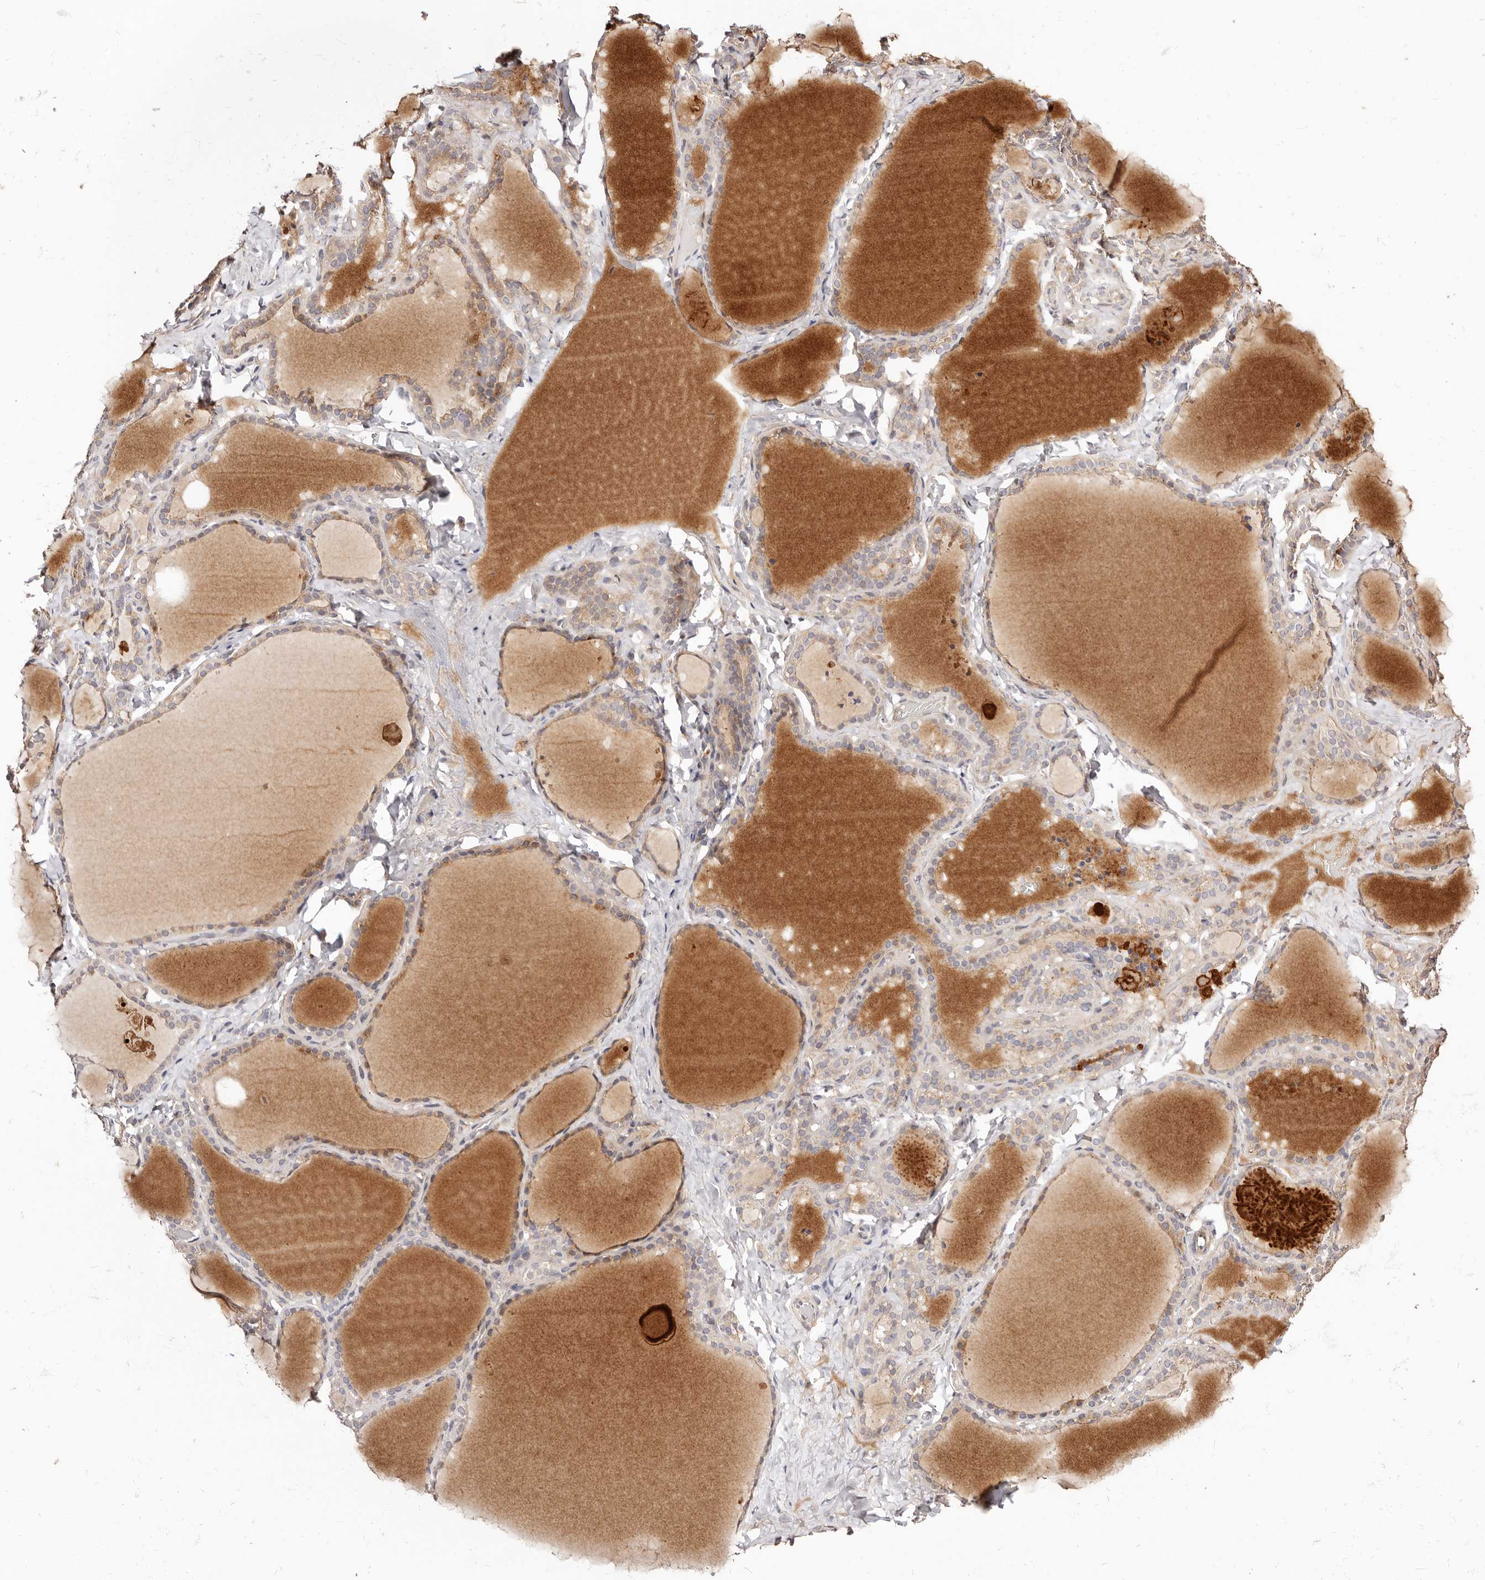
{"staining": {"intensity": "moderate", "quantity": "<25%", "location": "cytoplasmic/membranous"}, "tissue": "thyroid gland", "cell_type": "Glandular cells", "image_type": "normal", "snomed": [{"axis": "morphology", "description": "Normal tissue, NOS"}, {"axis": "topography", "description": "Thyroid gland"}], "caption": "Immunohistochemical staining of benign human thyroid gland shows <25% levels of moderate cytoplasmic/membranous protein staining in approximately <25% of glandular cells. (IHC, brightfield microscopy, high magnification).", "gene": "MAPK1", "patient": {"sex": "female", "age": 22}}